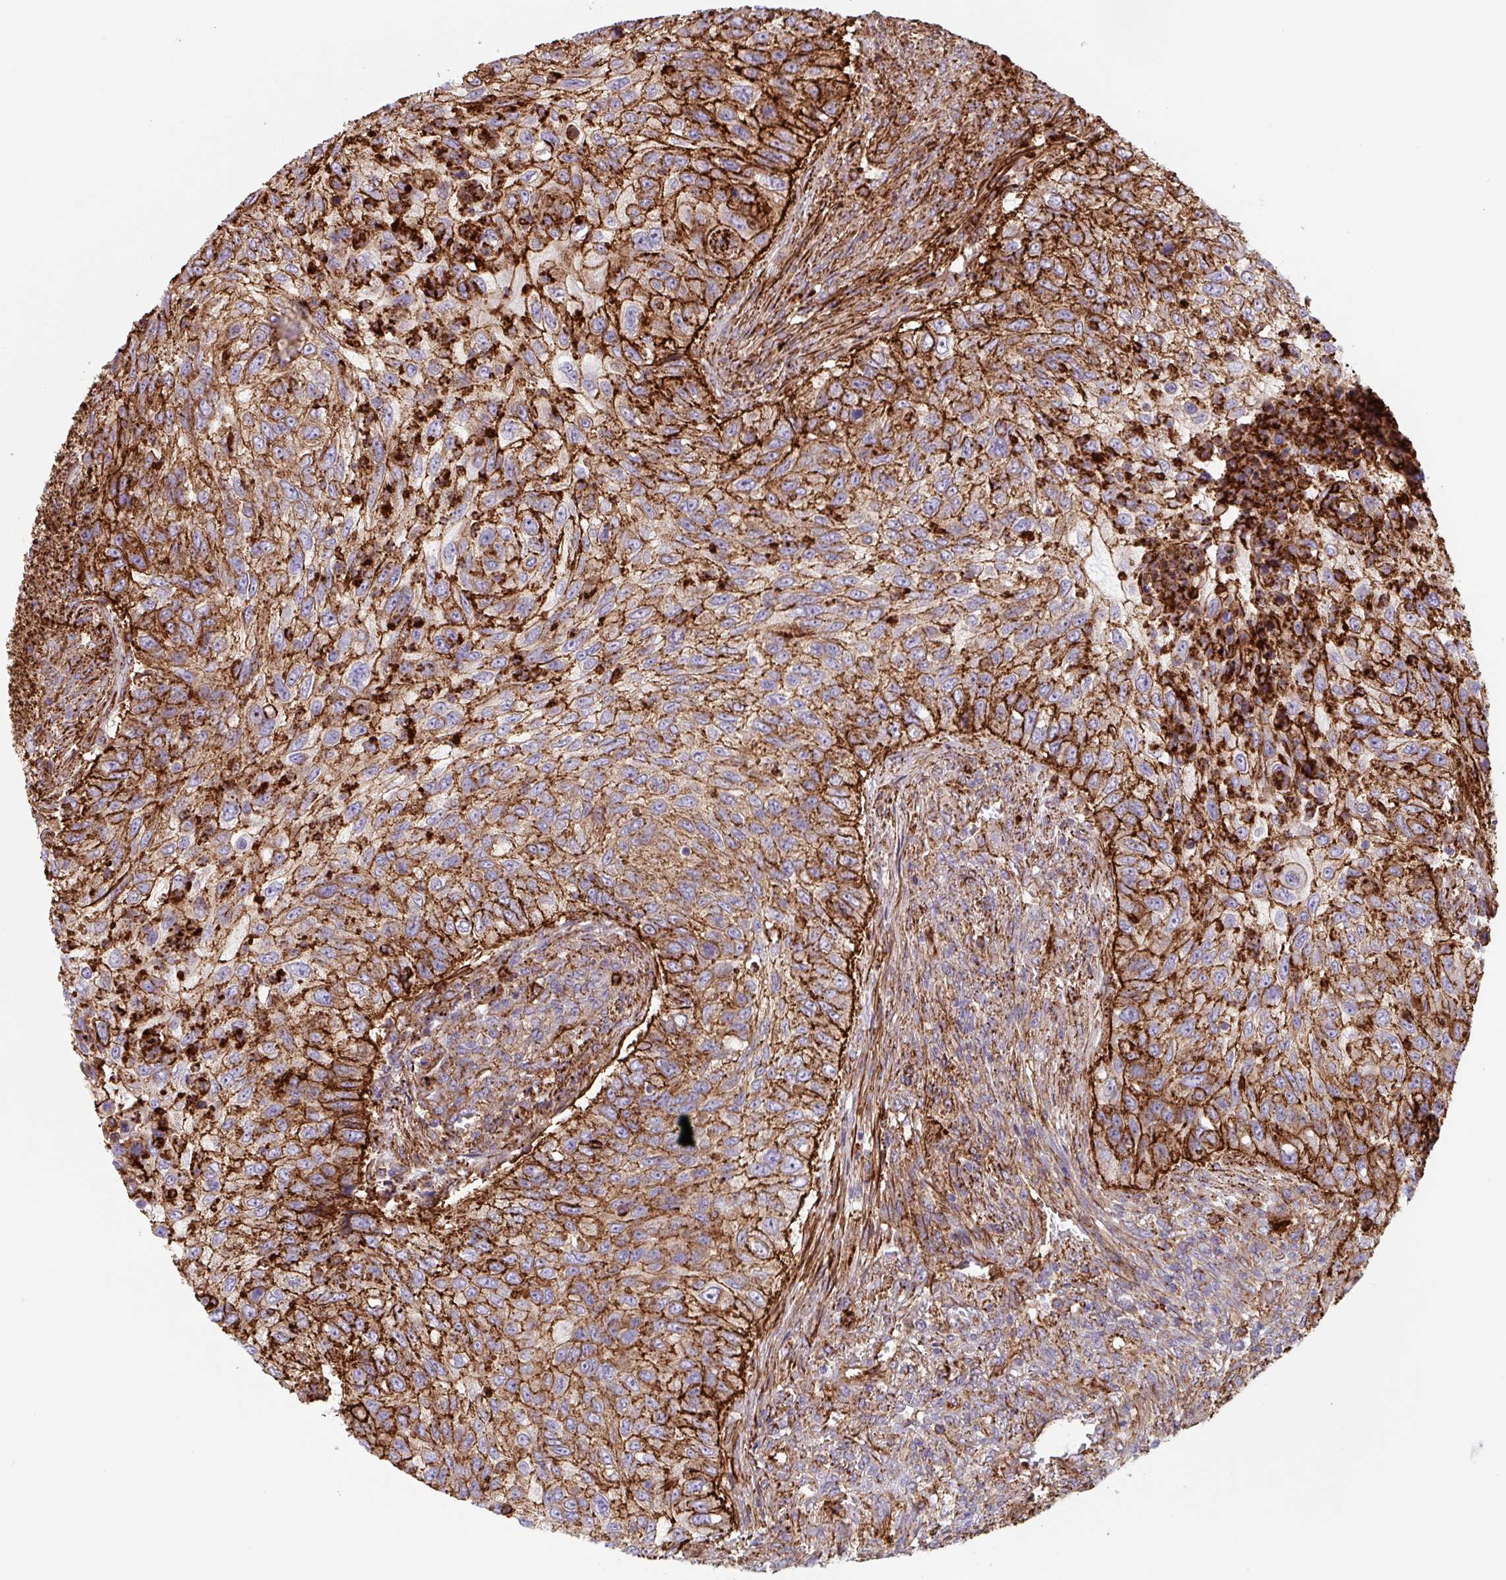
{"staining": {"intensity": "strong", "quantity": ">75%", "location": "cytoplasmic/membranous"}, "tissue": "urothelial cancer", "cell_type": "Tumor cells", "image_type": "cancer", "snomed": [{"axis": "morphology", "description": "Urothelial carcinoma, High grade"}, {"axis": "topography", "description": "Urinary bladder"}], "caption": "Protein expression analysis of urothelial carcinoma (high-grade) reveals strong cytoplasmic/membranous staining in about >75% of tumor cells.", "gene": "DHFR2", "patient": {"sex": "female", "age": 60}}